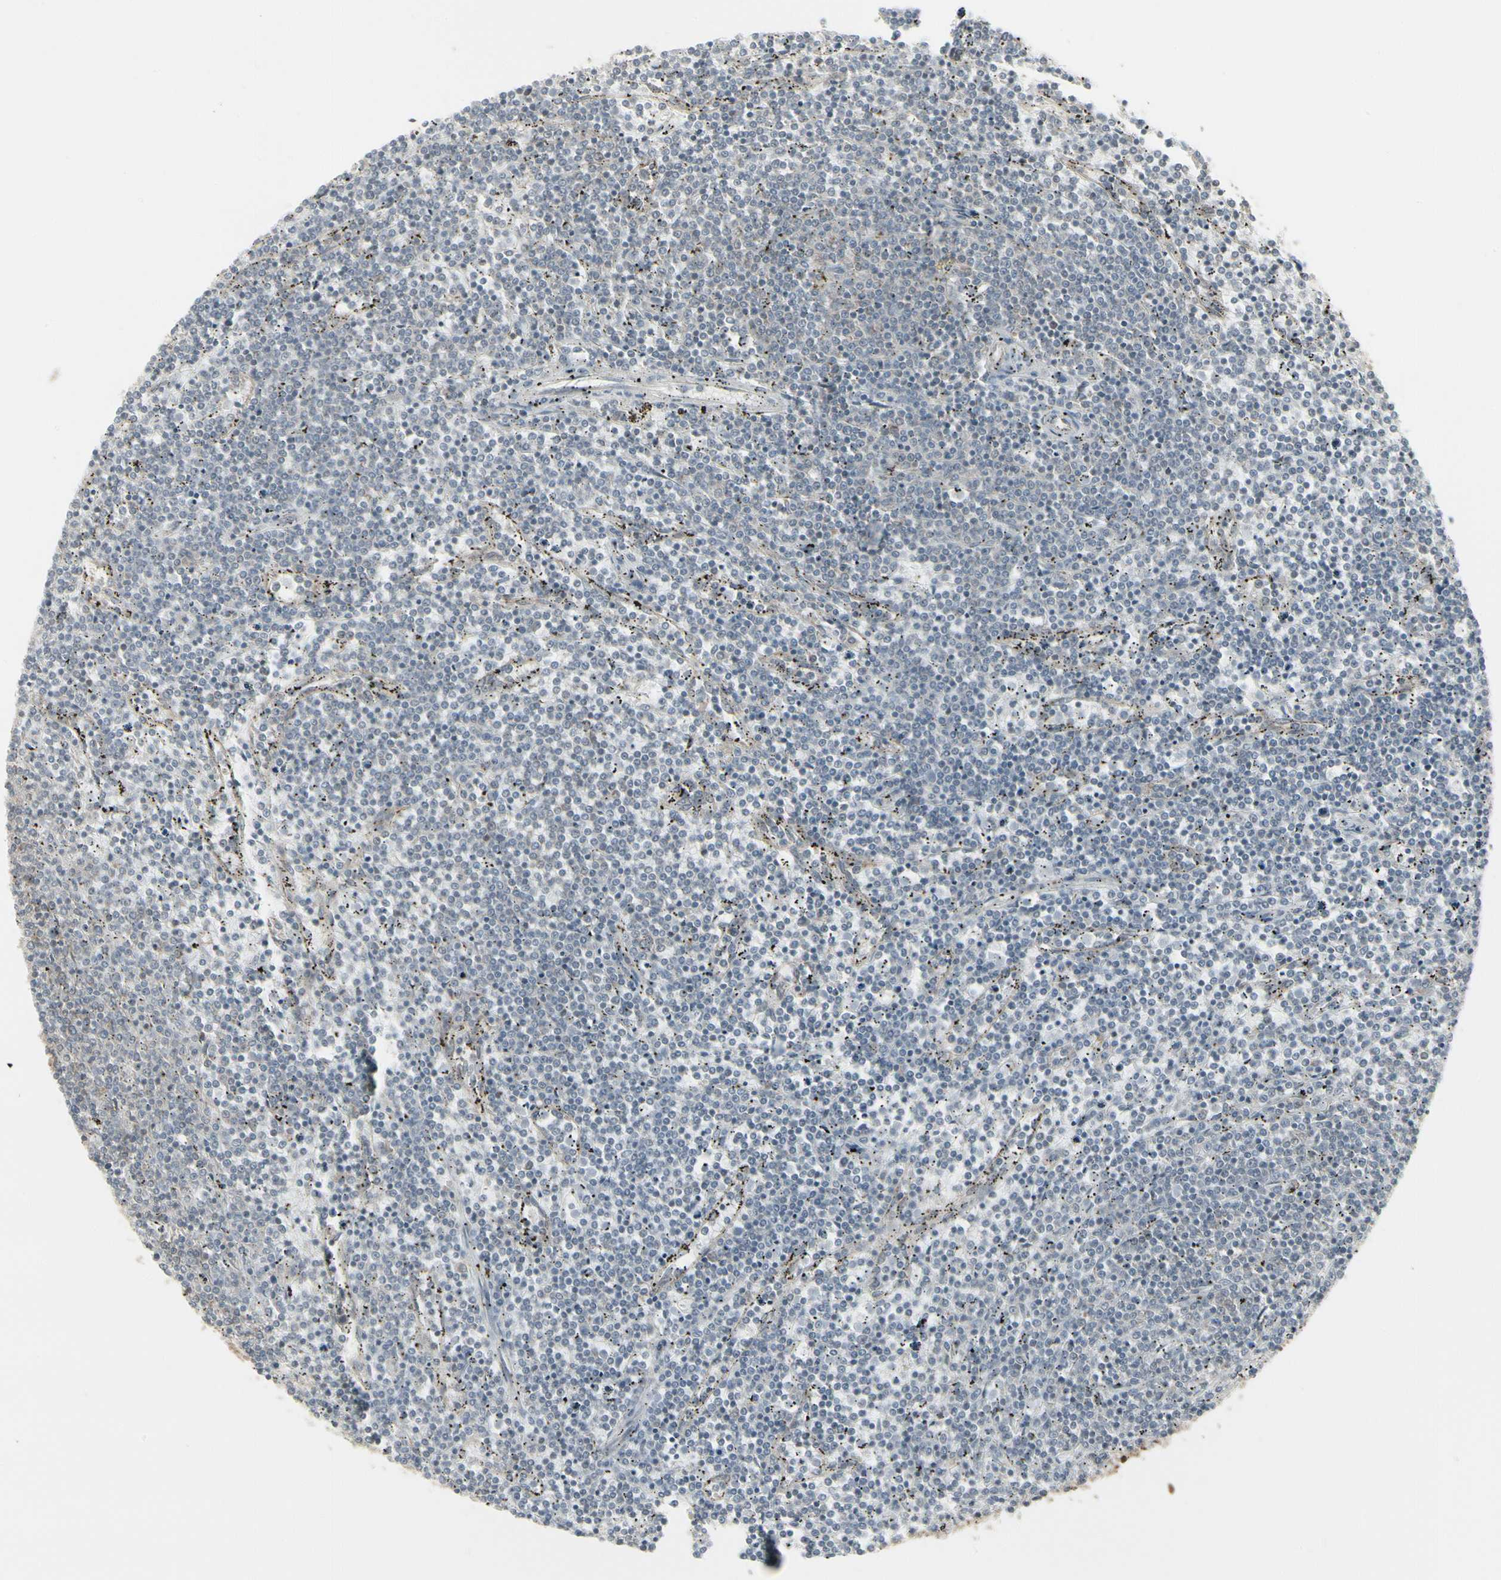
{"staining": {"intensity": "weak", "quantity": "25%-75%", "location": "cytoplasmic/membranous"}, "tissue": "lymphoma", "cell_type": "Tumor cells", "image_type": "cancer", "snomed": [{"axis": "morphology", "description": "Malignant lymphoma, non-Hodgkin's type, Low grade"}, {"axis": "topography", "description": "Spleen"}], "caption": "Immunohistochemistry staining of lymphoma, which demonstrates low levels of weak cytoplasmic/membranous positivity in approximately 25%-75% of tumor cells indicating weak cytoplasmic/membranous protein staining. The staining was performed using DAB (3,3'-diaminobenzidine) (brown) for protein detection and nuclei were counterstained in hematoxylin (blue).", "gene": "EPS15", "patient": {"sex": "female", "age": 50}}